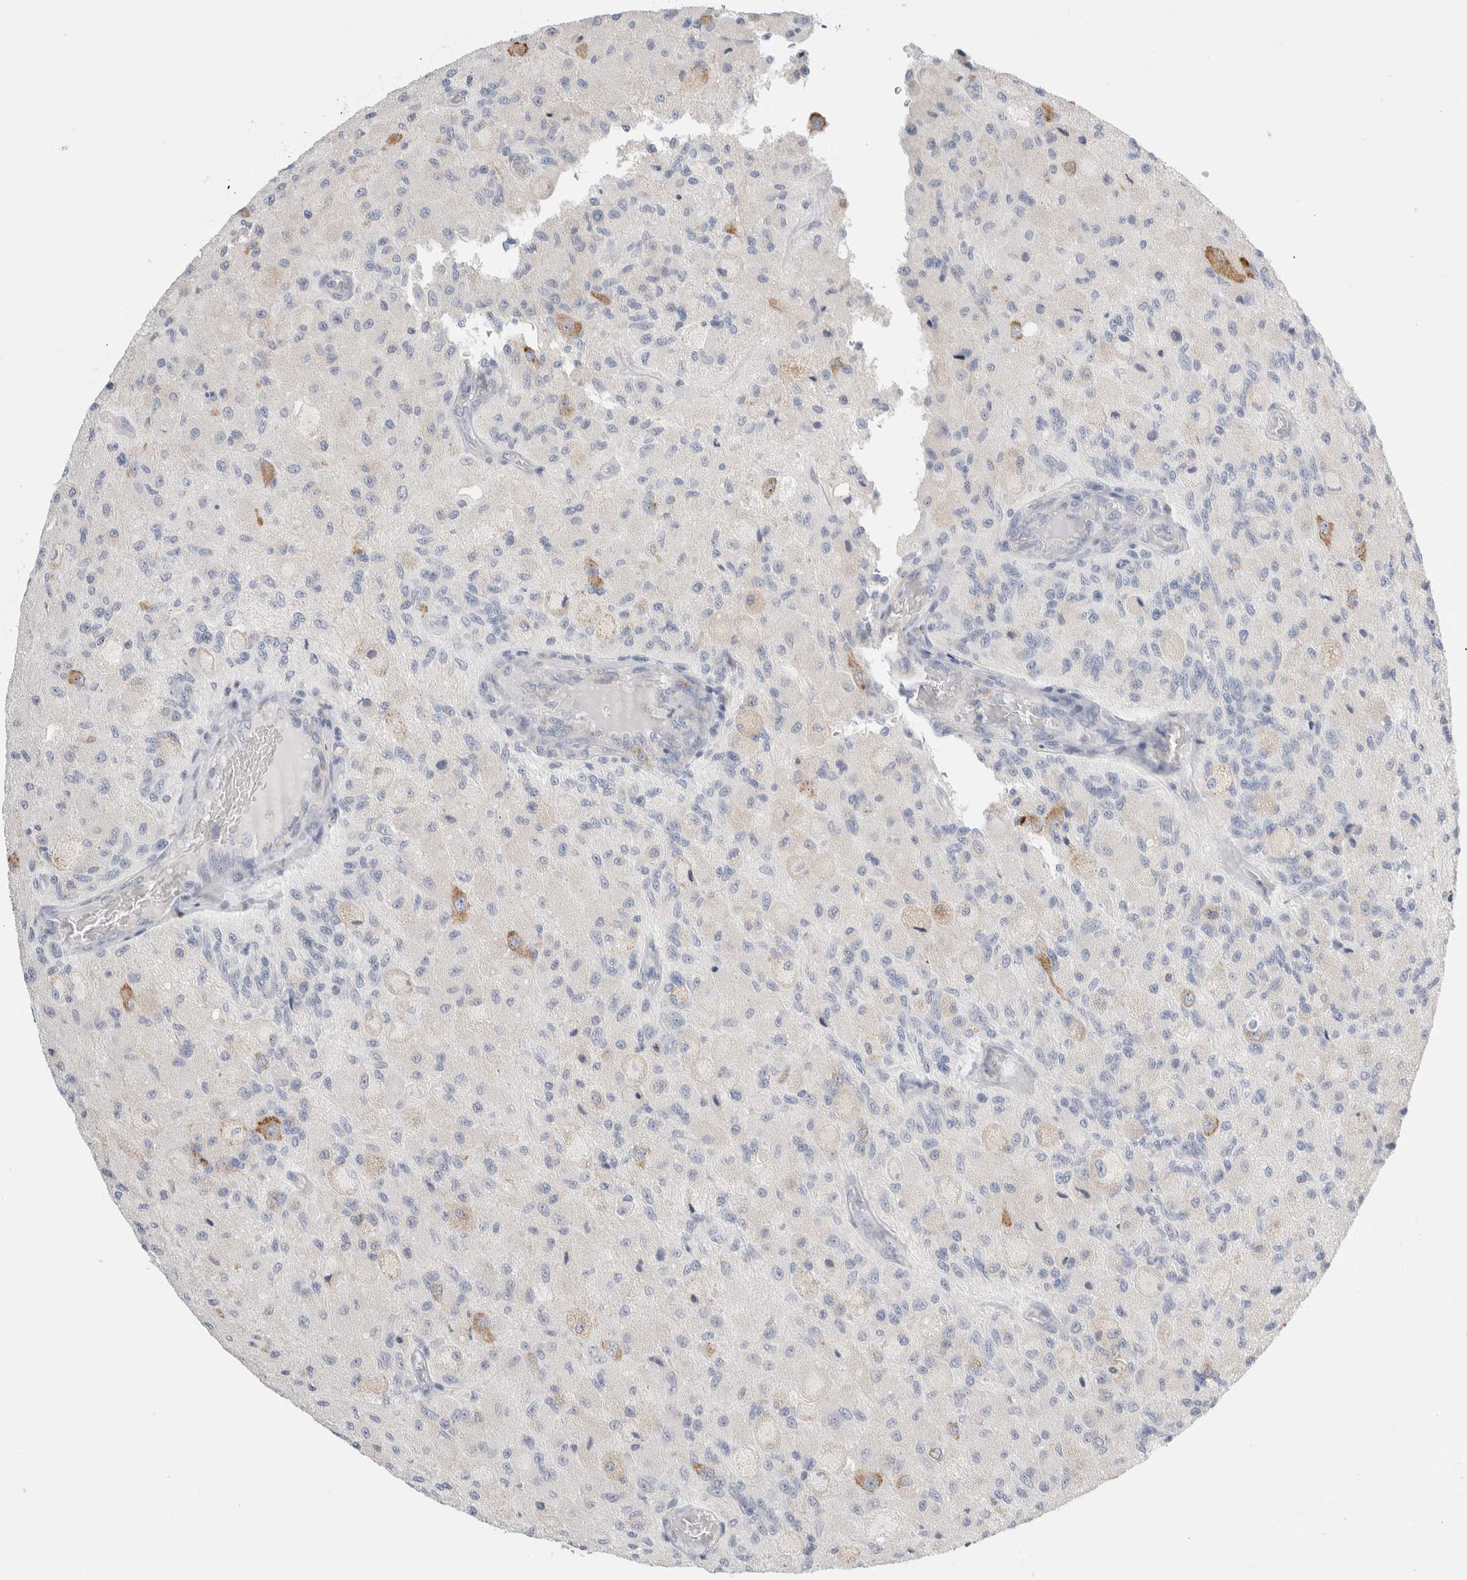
{"staining": {"intensity": "negative", "quantity": "none", "location": "none"}, "tissue": "glioma", "cell_type": "Tumor cells", "image_type": "cancer", "snomed": [{"axis": "morphology", "description": "Normal tissue, NOS"}, {"axis": "morphology", "description": "Glioma, malignant, High grade"}, {"axis": "topography", "description": "Cerebral cortex"}], "caption": "Immunohistochemistry (IHC) image of human malignant high-grade glioma stained for a protein (brown), which displays no positivity in tumor cells. (Immunohistochemistry (IHC), brightfield microscopy, high magnification).", "gene": "CSK", "patient": {"sex": "male", "age": 77}}